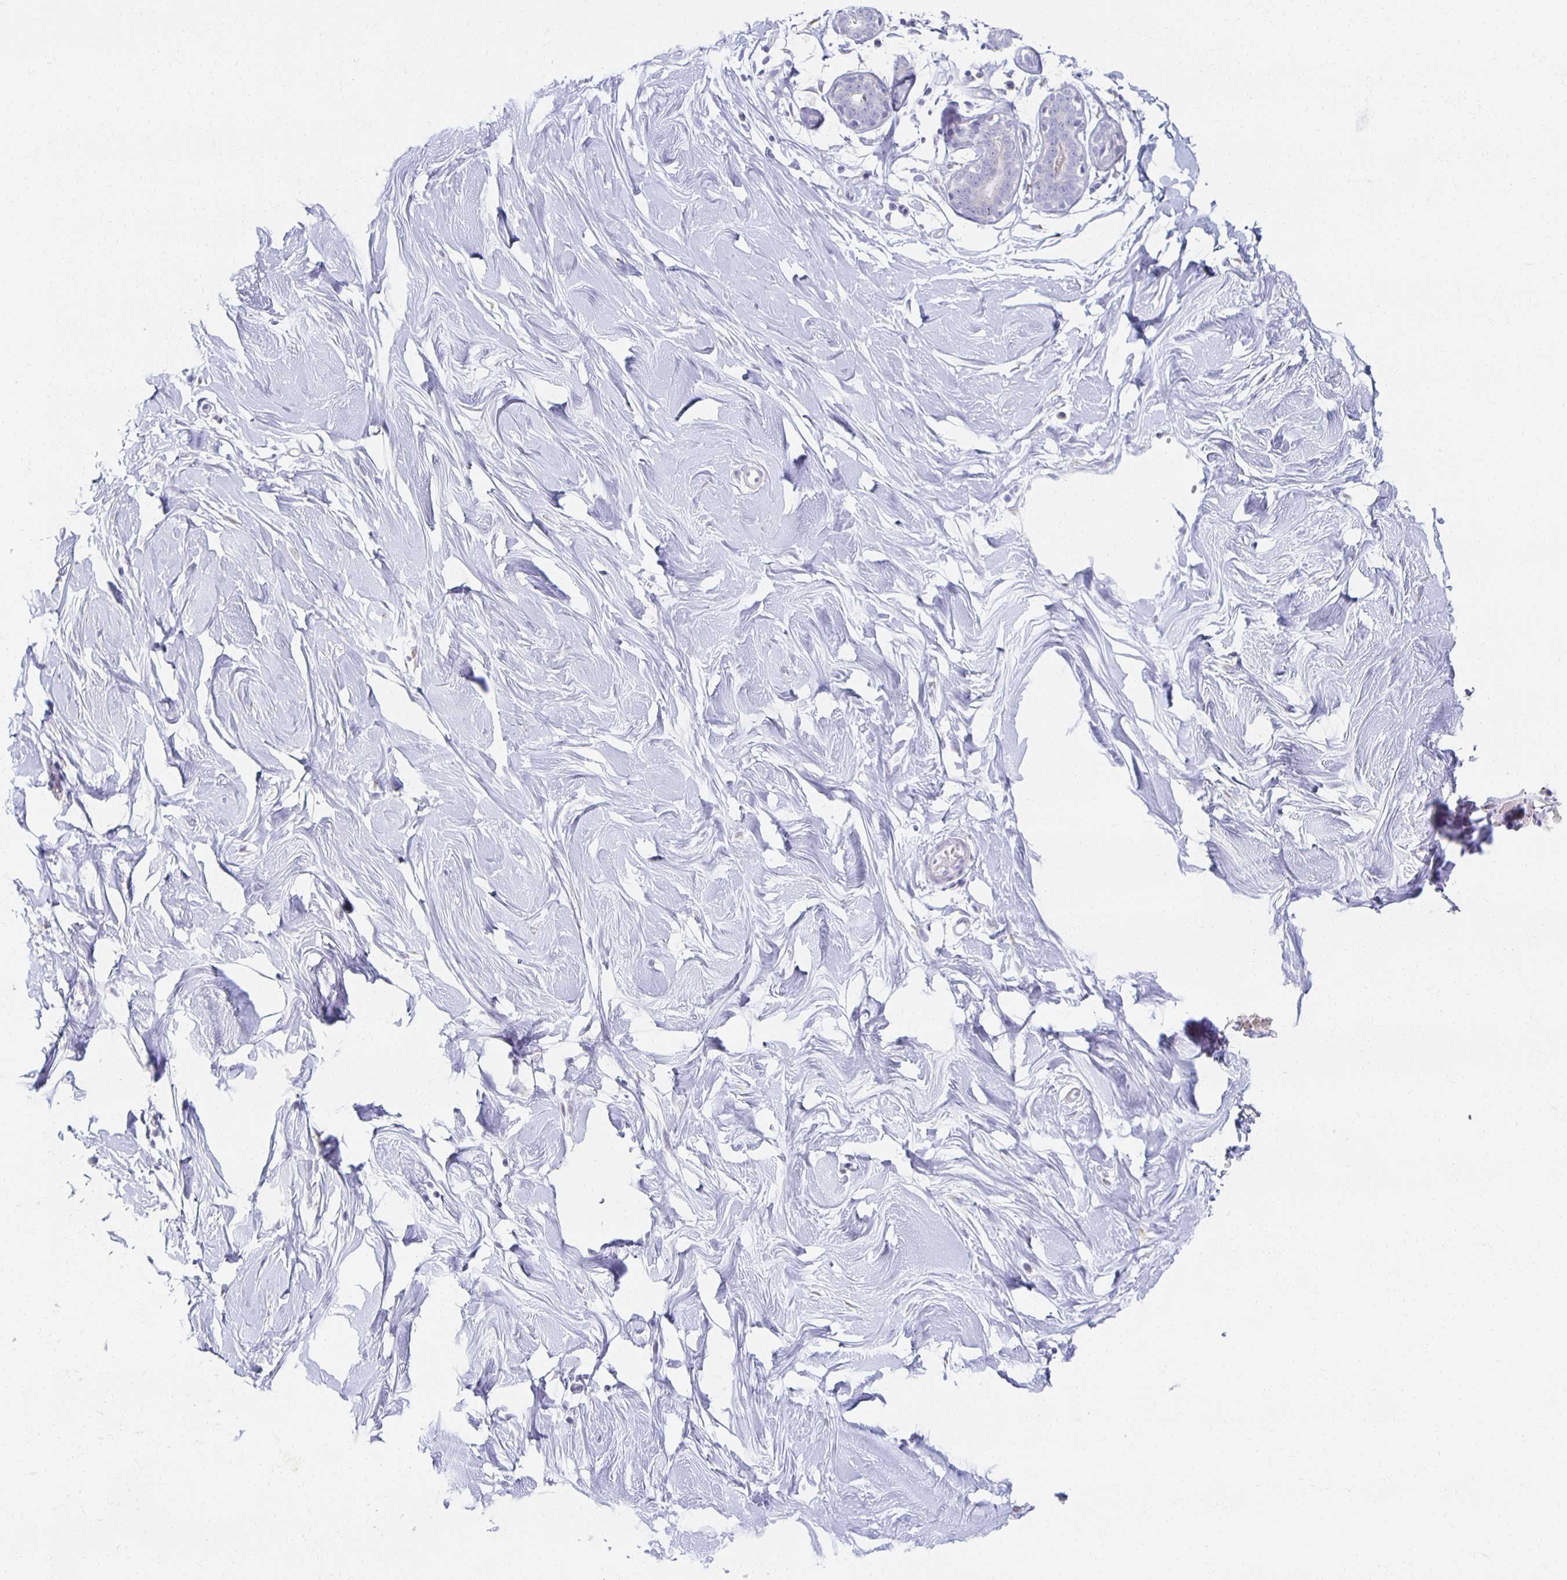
{"staining": {"intensity": "negative", "quantity": "none", "location": "none"}, "tissue": "breast", "cell_type": "Adipocytes", "image_type": "normal", "snomed": [{"axis": "morphology", "description": "Normal tissue, NOS"}, {"axis": "topography", "description": "Breast"}], "caption": "There is no significant staining in adipocytes of breast. The staining is performed using DAB (3,3'-diaminobenzidine) brown chromogen with nuclei counter-stained in using hematoxylin.", "gene": "TEX44", "patient": {"sex": "female", "age": 27}}